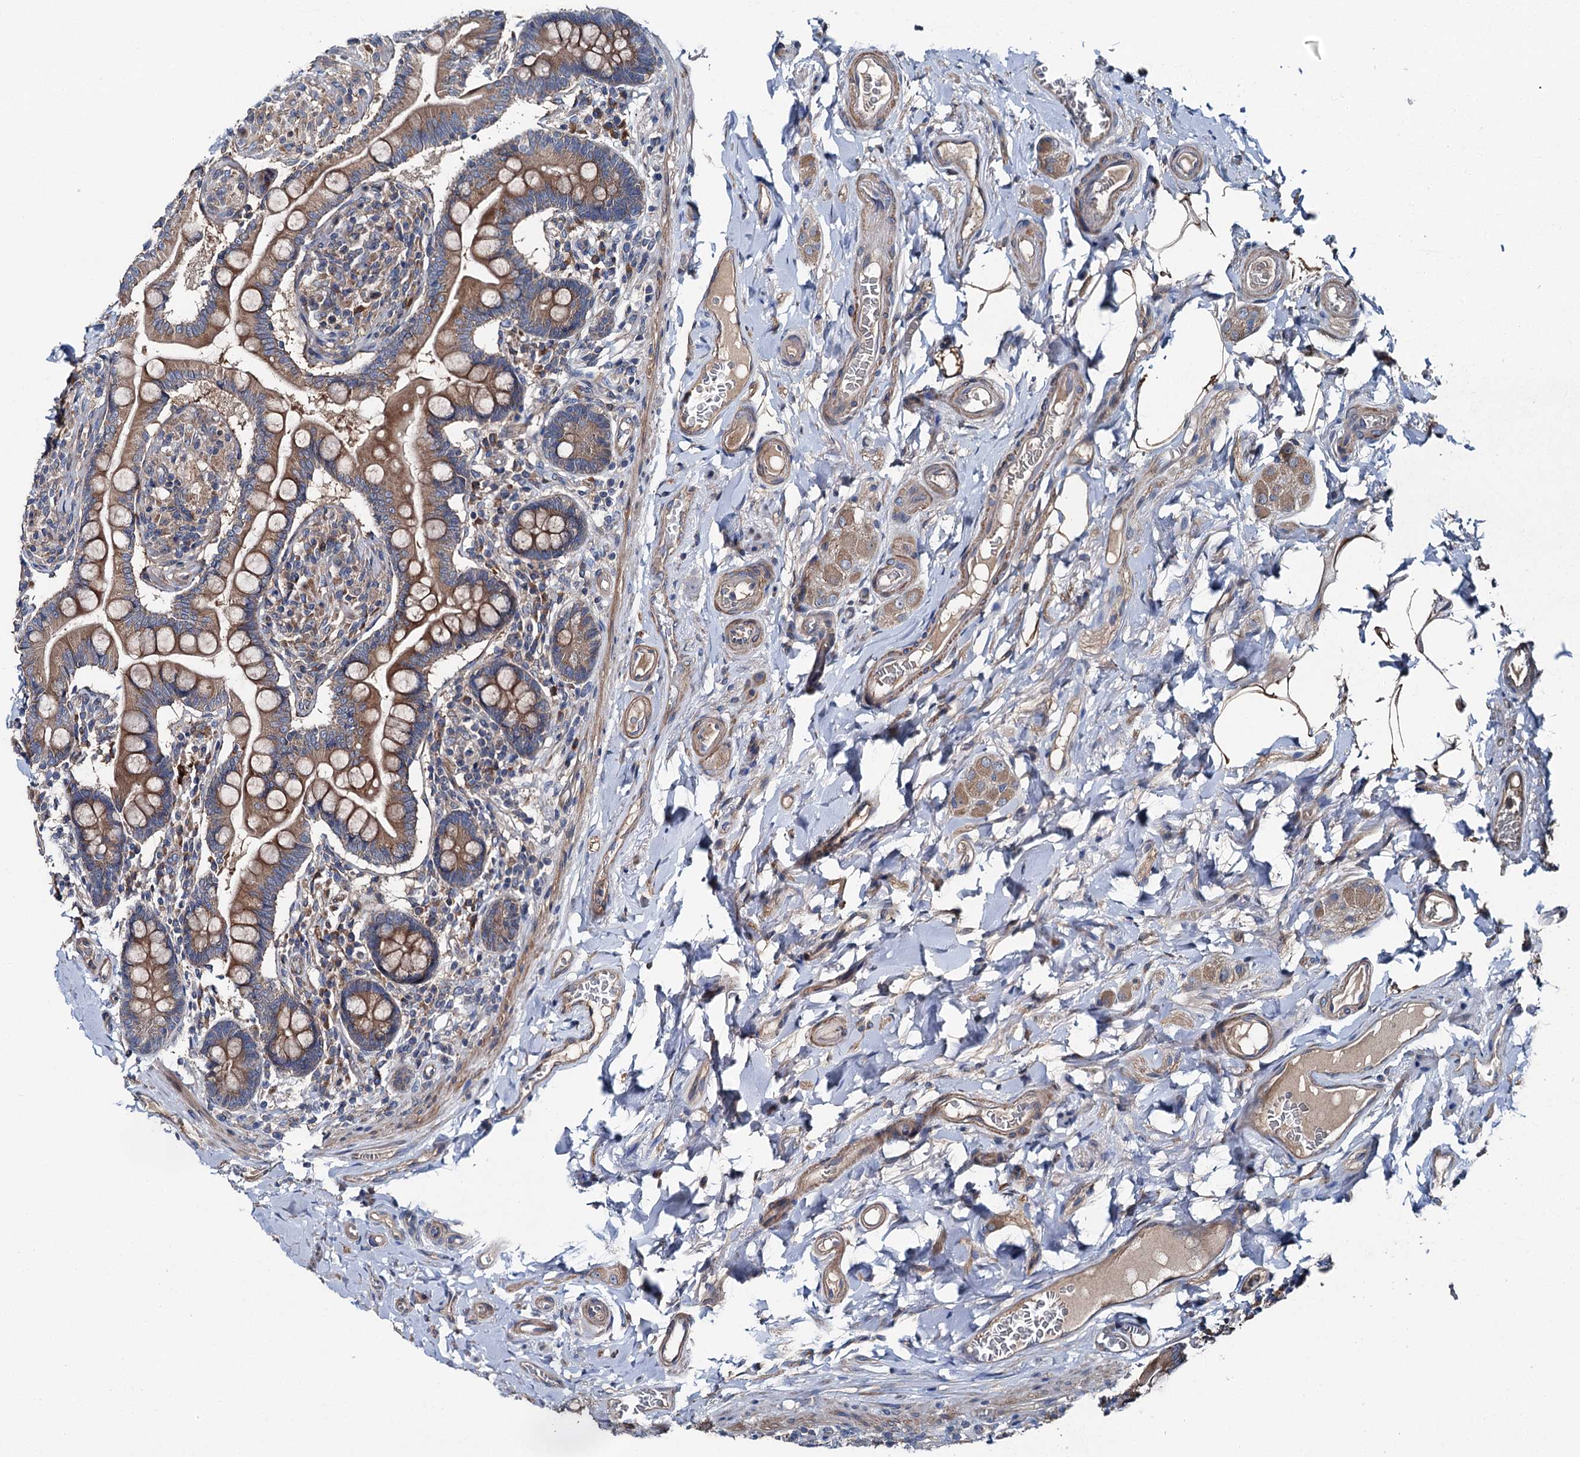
{"staining": {"intensity": "moderate", "quantity": ">75%", "location": "cytoplasmic/membranous"}, "tissue": "small intestine", "cell_type": "Glandular cells", "image_type": "normal", "snomed": [{"axis": "morphology", "description": "Normal tissue, NOS"}, {"axis": "topography", "description": "Small intestine"}], "caption": "IHC image of benign small intestine stained for a protein (brown), which reveals medium levels of moderate cytoplasmic/membranous expression in about >75% of glandular cells.", "gene": "SLC22A25", "patient": {"sex": "female", "age": 64}}